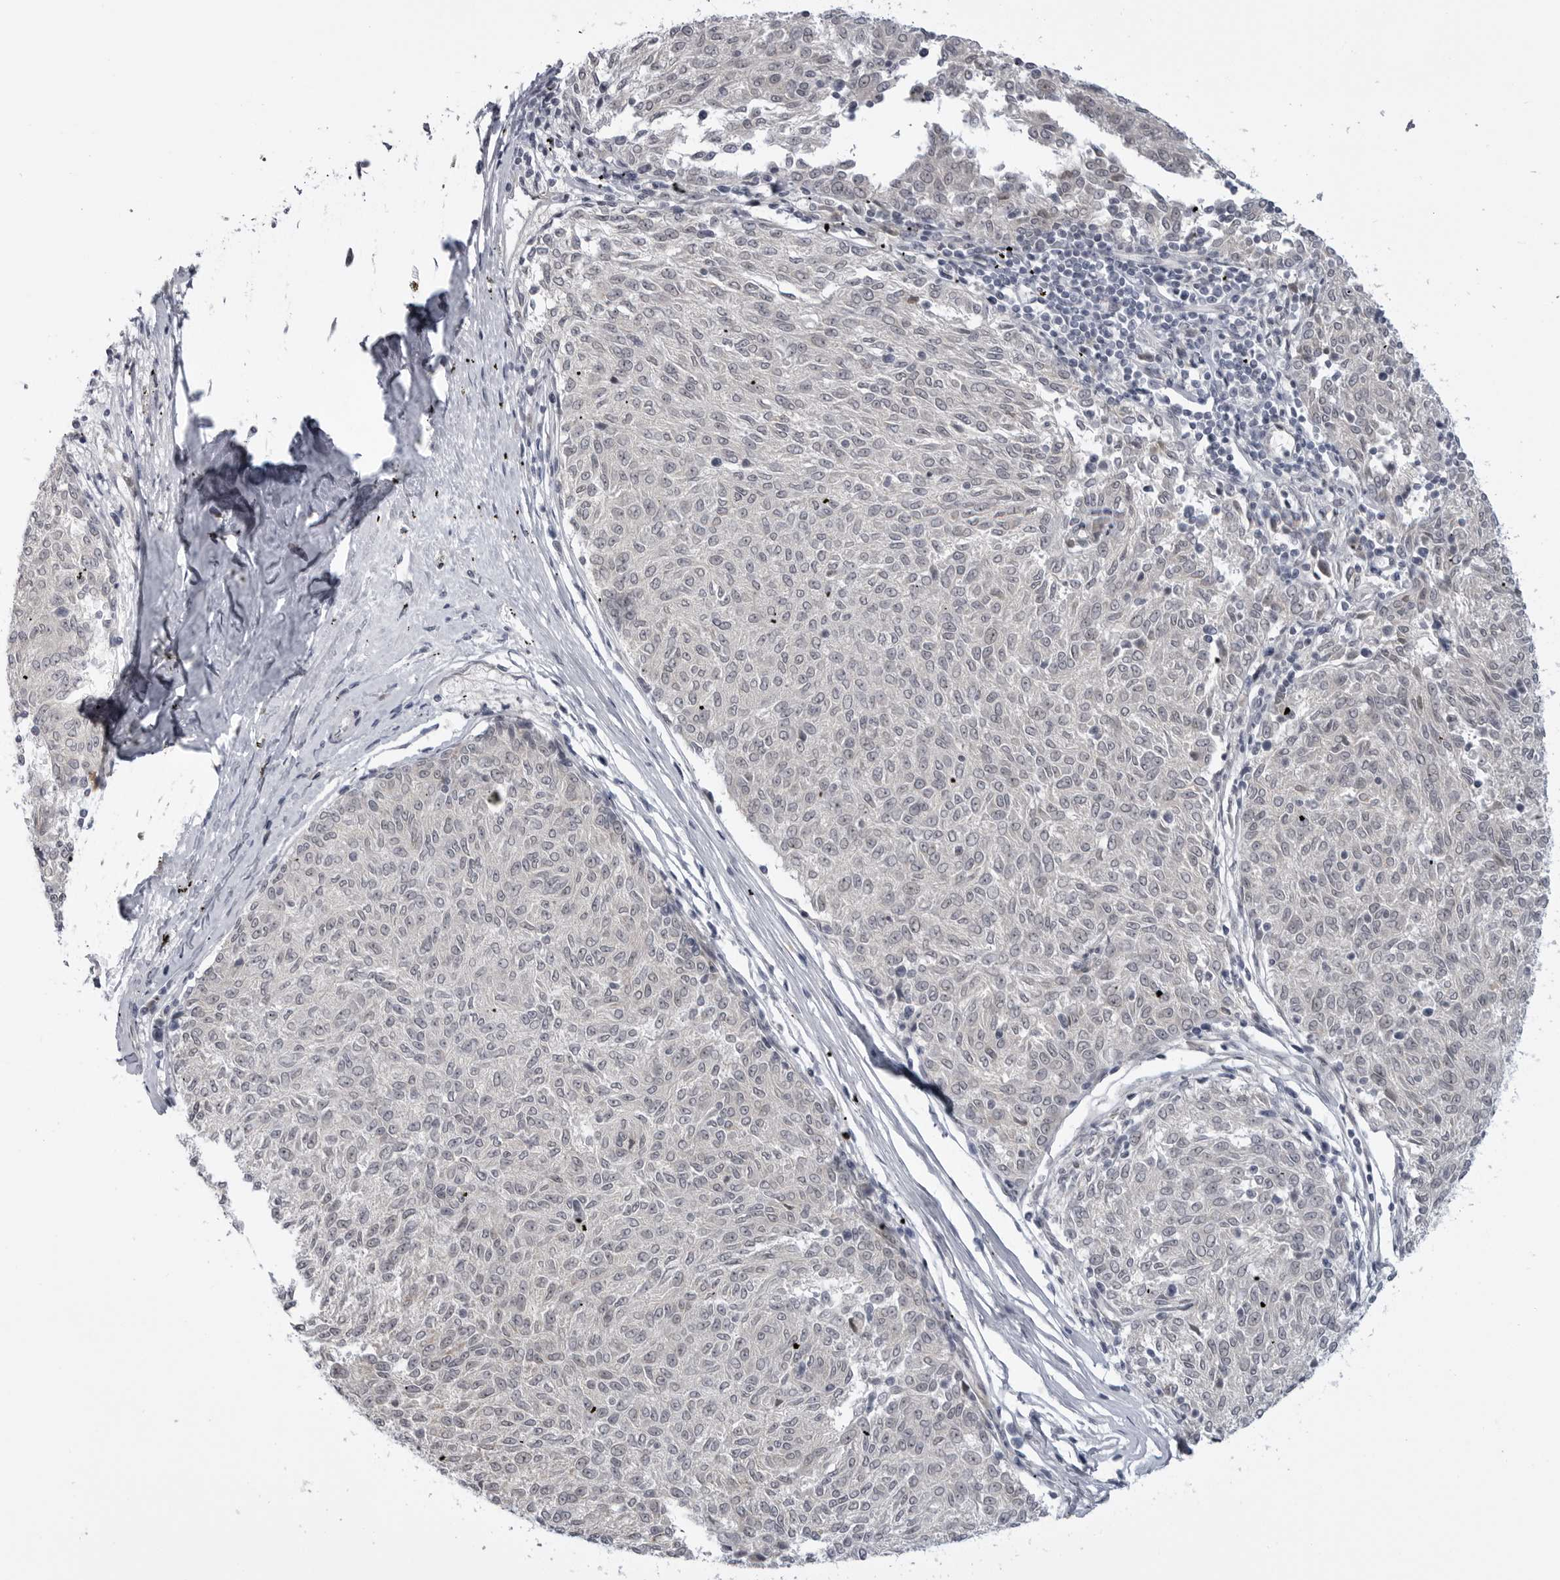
{"staining": {"intensity": "negative", "quantity": "none", "location": "none"}, "tissue": "melanoma", "cell_type": "Tumor cells", "image_type": "cancer", "snomed": [{"axis": "morphology", "description": "Malignant melanoma, NOS"}, {"axis": "topography", "description": "Skin"}], "caption": "Tumor cells are negative for brown protein staining in melanoma.", "gene": "LRRC45", "patient": {"sex": "female", "age": 72}}